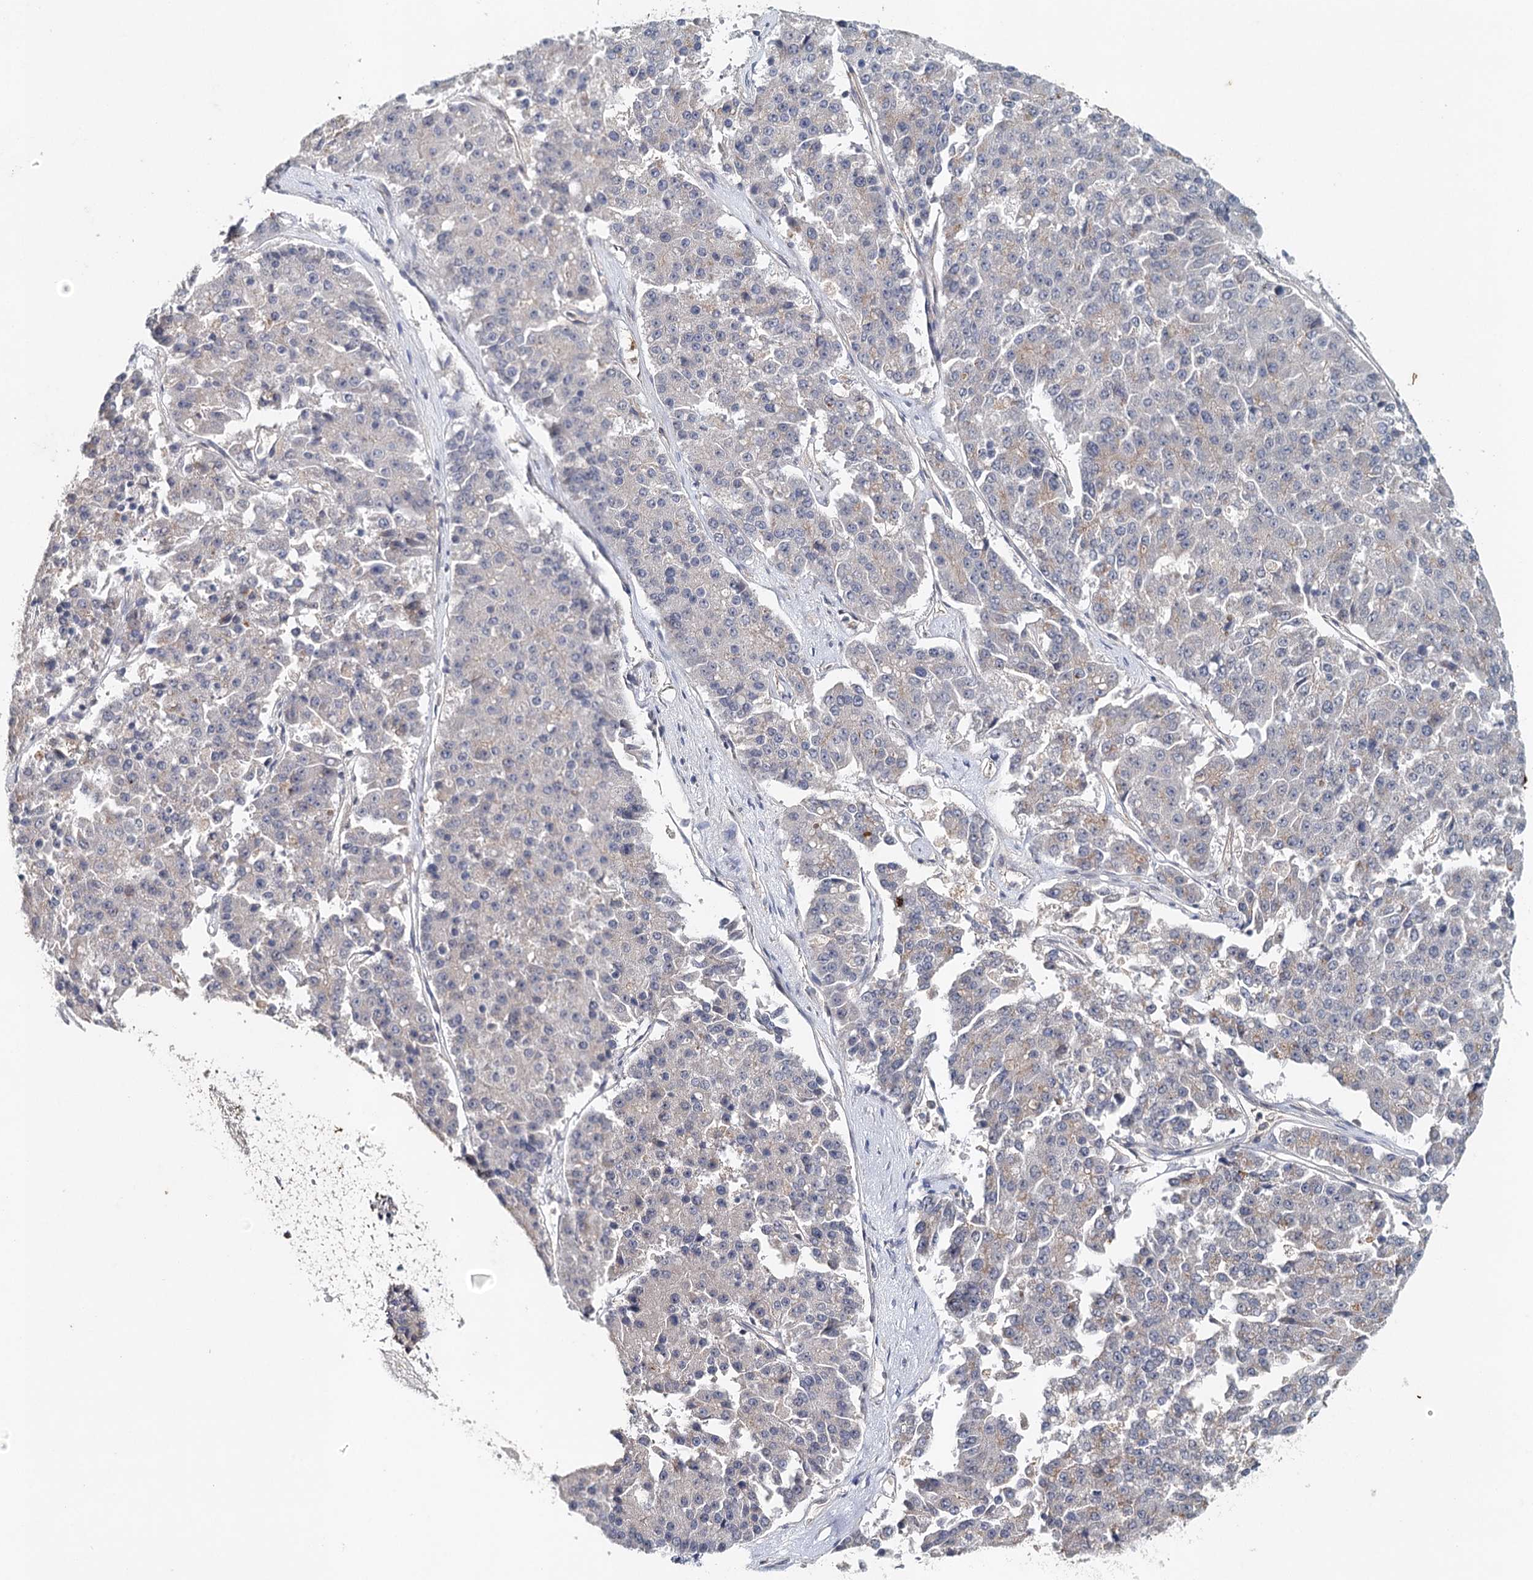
{"staining": {"intensity": "negative", "quantity": "none", "location": "none"}, "tissue": "pancreatic cancer", "cell_type": "Tumor cells", "image_type": "cancer", "snomed": [{"axis": "morphology", "description": "Adenocarcinoma, NOS"}, {"axis": "topography", "description": "Pancreas"}], "caption": "DAB immunohistochemical staining of adenocarcinoma (pancreatic) displays no significant staining in tumor cells. Nuclei are stained in blue.", "gene": "SYNPO", "patient": {"sex": "male", "age": 50}}